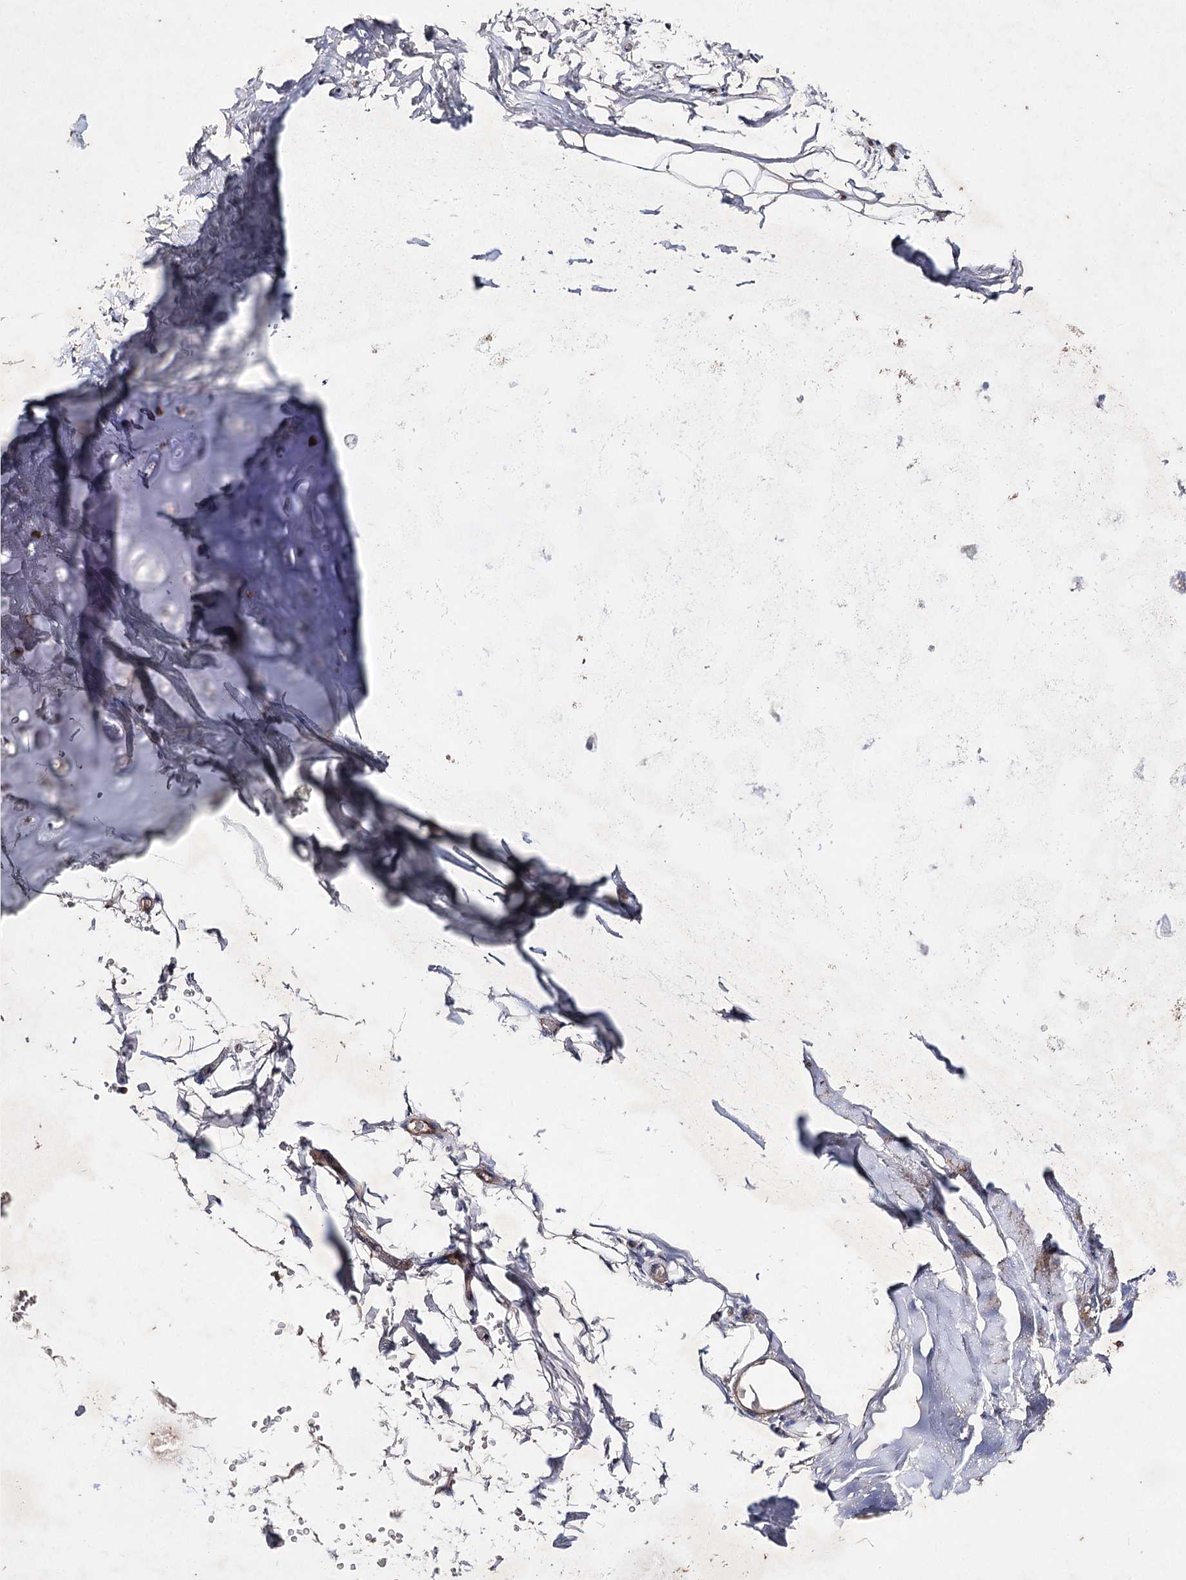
{"staining": {"intensity": "weak", "quantity": "25%-75%", "location": "cytoplasmic/membranous"}, "tissue": "adipose tissue", "cell_type": "Adipocytes", "image_type": "normal", "snomed": [{"axis": "morphology", "description": "Normal tissue, NOS"}, {"axis": "topography", "description": "Cartilage tissue"}, {"axis": "topography", "description": "Bronchus"}], "caption": "Immunohistochemistry of benign human adipose tissue demonstrates low levels of weak cytoplasmic/membranous expression in approximately 25%-75% of adipocytes. The protein is stained brown, and the nuclei are stained in blue (DAB IHC with brightfield microscopy, high magnification).", "gene": "BCR", "patient": {"sex": "female", "age": 73}}